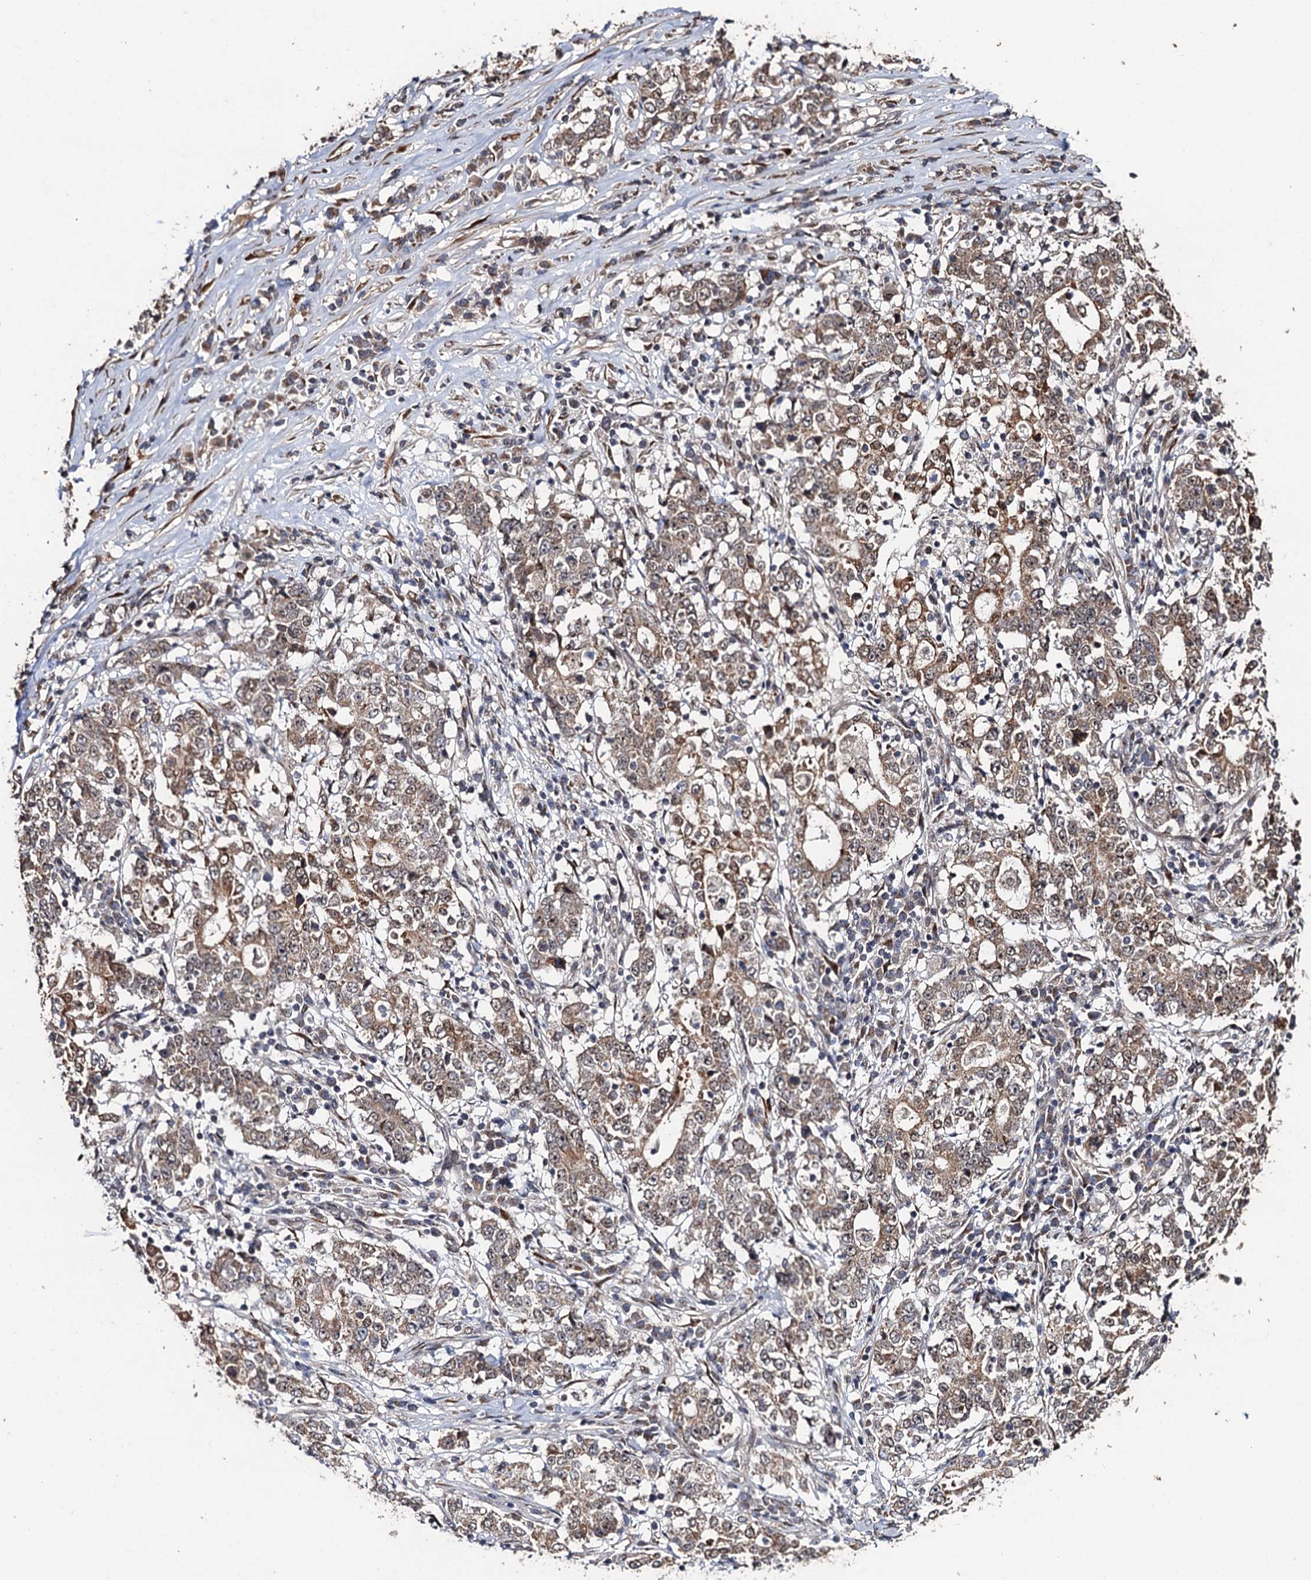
{"staining": {"intensity": "weak", "quantity": ">75%", "location": "cytoplasmic/membranous"}, "tissue": "stomach cancer", "cell_type": "Tumor cells", "image_type": "cancer", "snomed": [{"axis": "morphology", "description": "Adenocarcinoma, NOS"}, {"axis": "topography", "description": "Stomach"}], "caption": "Stomach cancer (adenocarcinoma) stained with a brown dye displays weak cytoplasmic/membranous positive staining in approximately >75% of tumor cells.", "gene": "LRRC63", "patient": {"sex": "male", "age": 59}}